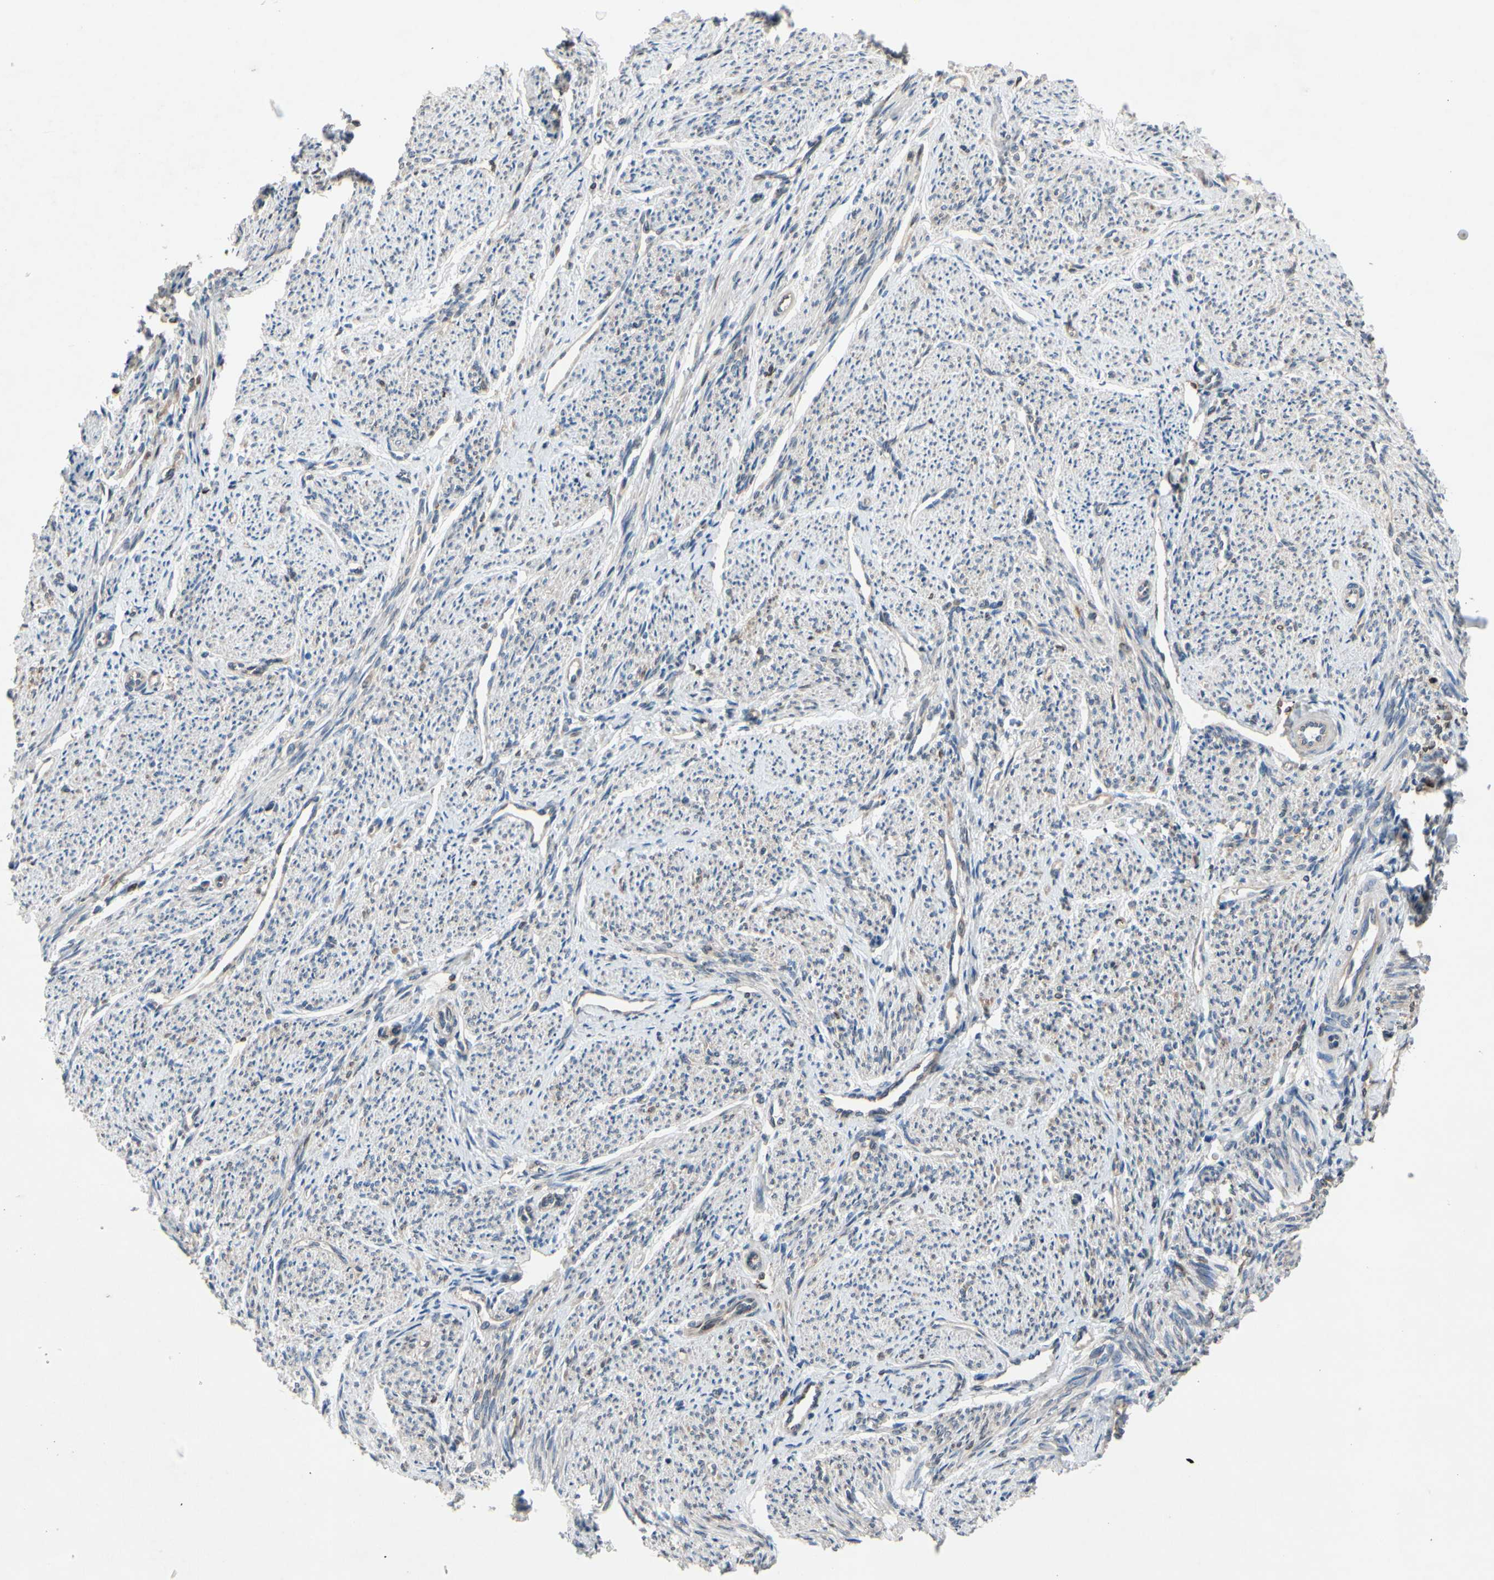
{"staining": {"intensity": "weak", "quantity": "25%-75%", "location": "cytoplasmic/membranous"}, "tissue": "smooth muscle", "cell_type": "Smooth muscle cells", "image_type": "normal", "snomed": [{"axis": "morphology", "description": "Normal tissue, NOS"}, {"axis": "topography", "description": "Smooth muscle"}], "caption": "Protein staining of unremarkable smooth muscle reveals weak cytoplasmic/membranous staining in approximately 25%-75% of smooth muscle cells.", "gene": "PRXL2A", "patient": {"sex": "female", "age": 65}}